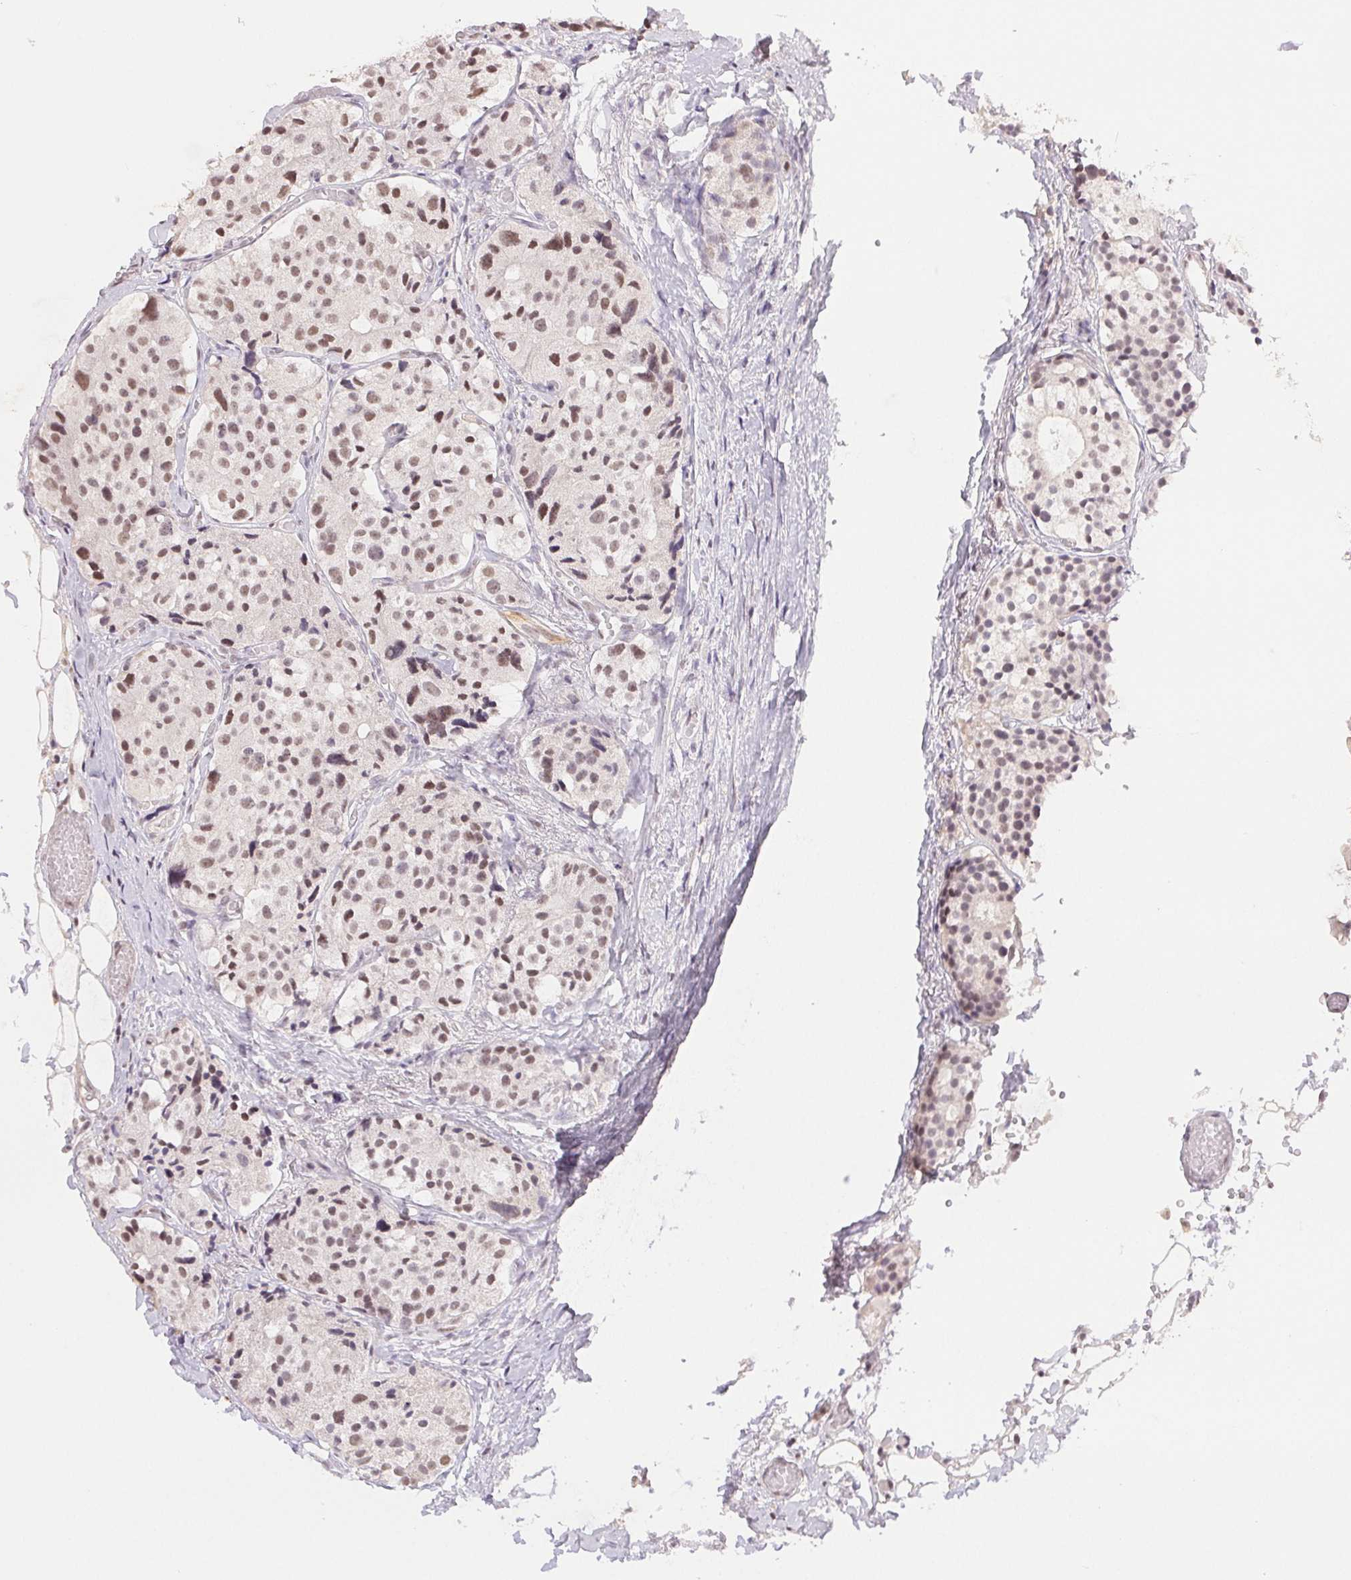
{"staining": {"intensity": "moderate", "quantity": "25%-75%", "location": "nuclear"}, "tissue": "carcinoid", "cell_type": "Tumor cells", "image_type": "cancer", "snomed": [{"axis": "morphology", "description": "Carcinoid, malignant, NOS"}, {"axis": "topography", "description": "Small intestine"}], "caption": "Protein expression analysis of human carcinoid (malignant) reveals moderate nuclear positivity in approximately 25%-75% of tumor cells. (DAB (3,3'-diaminobenzidine) IHC with brightfield microscopy, high magnification).", "gene": "PRPF18", "patient": {"sex": "female", "age": 65}}